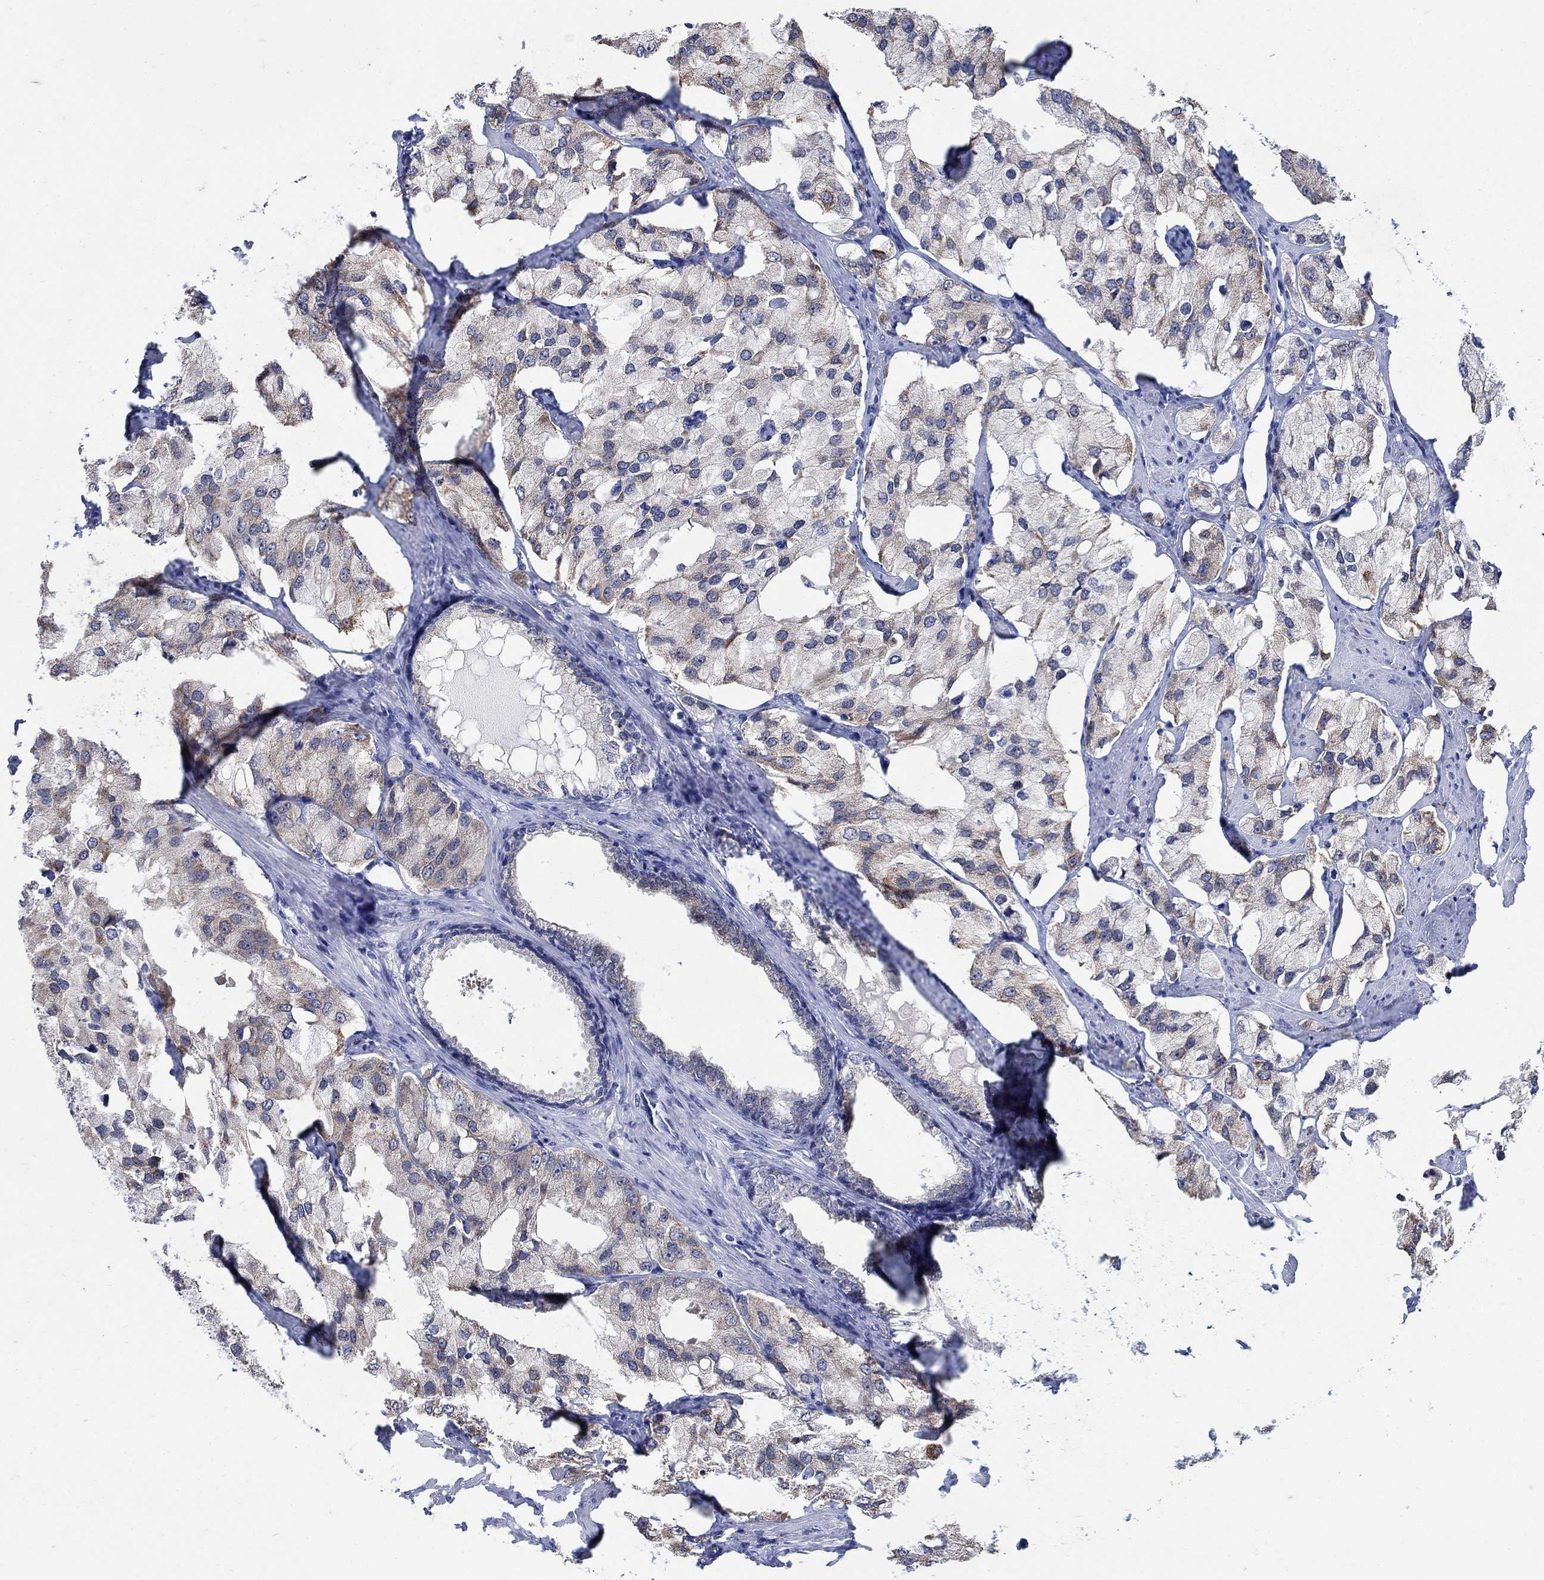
{"staining": {"intensity": "strong", "quantity": "25%-75%", "location": "cytoplasmic/membranous"}, "tissue": "prostate cancer", "cell_type": "Tumor cells", "image_type": "cancer", "snomed": [{"axis": "morphology", "description": "Adenocarcinoma, NOS"}, {"axis": "topography", "description": "Prostate and seminal vesicle, NOS"}, {"axis": "topography", "description": "Prostate"}], "caption": "A histopathology image of adenocarcinoma (prostate) stained for a protein shows strong cytoplasmic/membranous brown staining in tumor cells.", "gene": "ZDHHC14", "patient": {"sex": "male", "age": 64}}